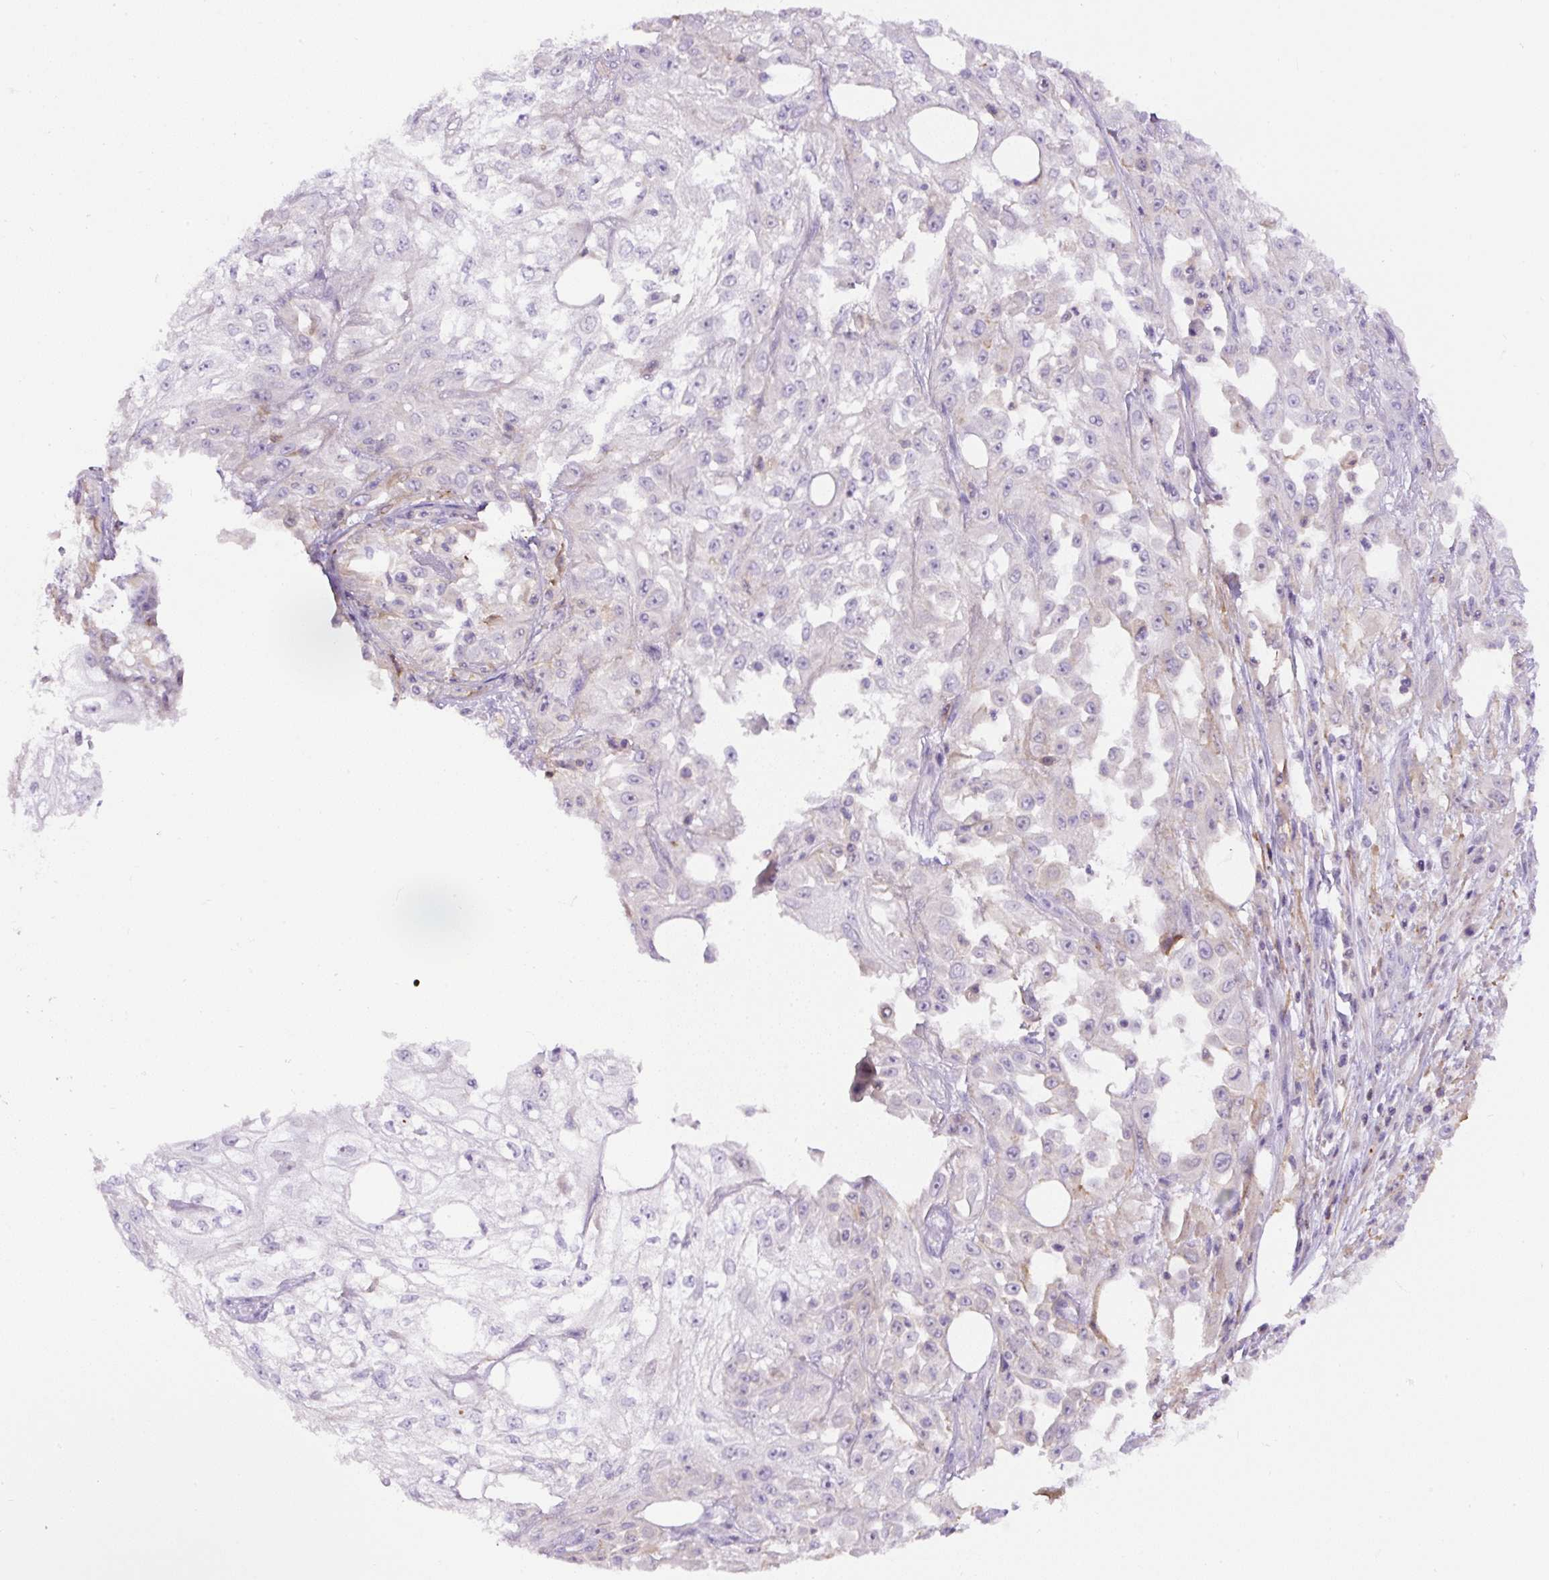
{"staining": {"intensity": "negative", "quantity": "none", "location": "none"}, "tissue": "skin cancer", "cell_type": "Tumor cells", "image_type": "cancer", "snomed": [{"axis": "morphology", "description": "Squamous cell carcinoma, NOS"}, {"axis": "morphology", "description": "Squamous cell carcinoma, metastatic, NOS"}, {"axis": "topography", "description": "Skin"}, {"axis": "topography", "description": "Lymph node"}], "caption": "A high-resolution micrograph shows IHC staining of skin cancer, which displays no significant positivity in tumor cells. (DAB (3,3'-diaminobenzidine) immunohistochemistry (IHC) visualized using brightfield microscopy, high magnification).", "gene": "B3GALT5", "patient": {"sex": "male", "age": 75}}